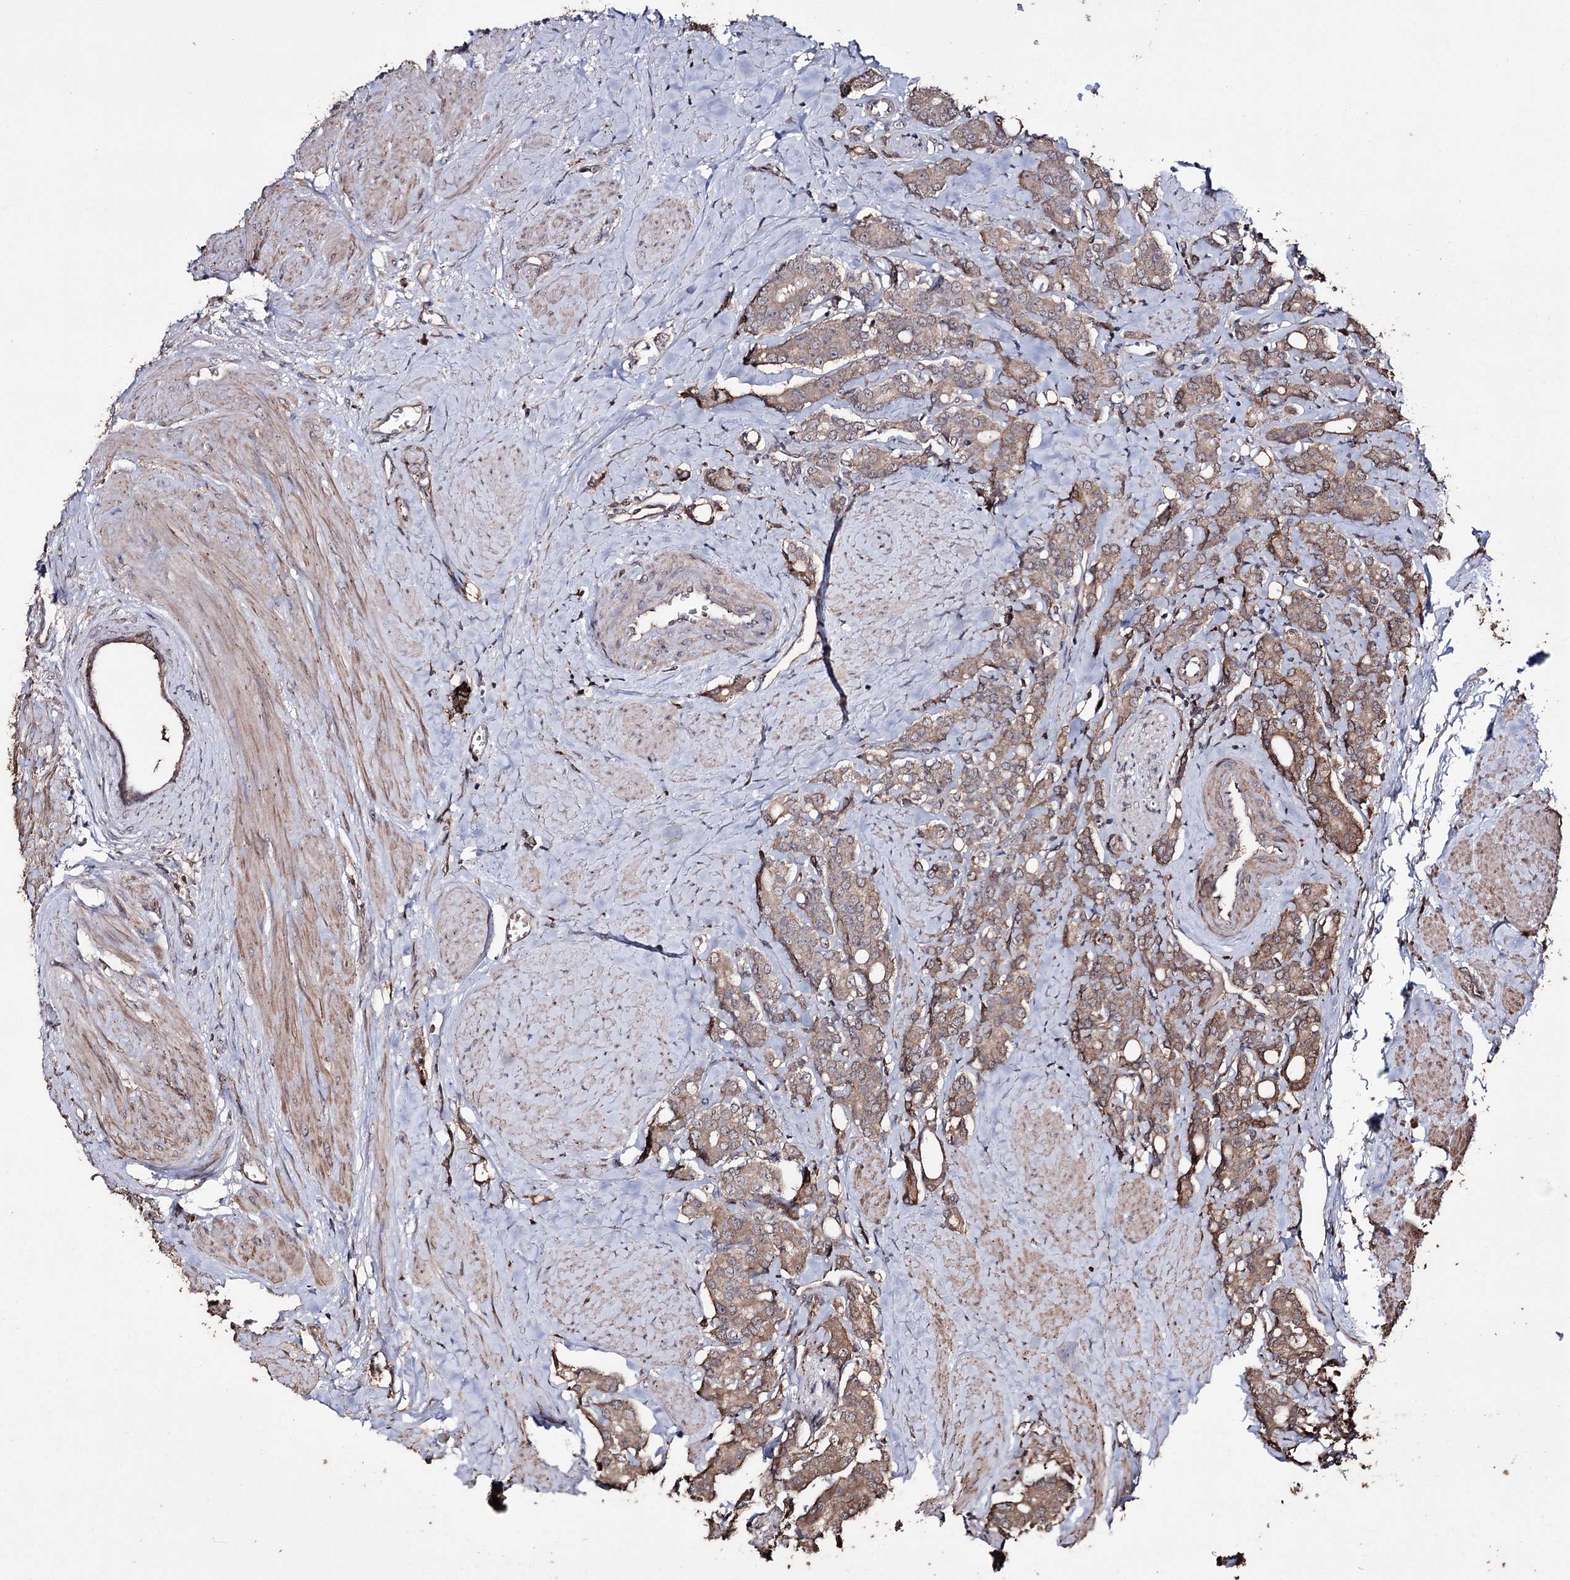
{"staining": {"intensity": "moderate", "quantity": ">75%", "location": "cytoplasmic/membranous"}, "tissue": "prostate cancer", "cell_type": "Tumor cells", "image_type": "cancer", "snomed": [{"axis": "morphology", "description": "Adenocarcinoma, High grade"}, {"axis": "topography", "description": "Prostate"}], "caption": "Tumor cells exhibit medium levels of moderate cytoplasmic/membranous staining in about >75% of cells in human prostate cancer. Using DAB (brown) and hematoxylin (blue) stains, captured at high magnification using brightfield microscopy.", "gene": "ZNF662", "patient": {"sex": "male", "age": 62}}